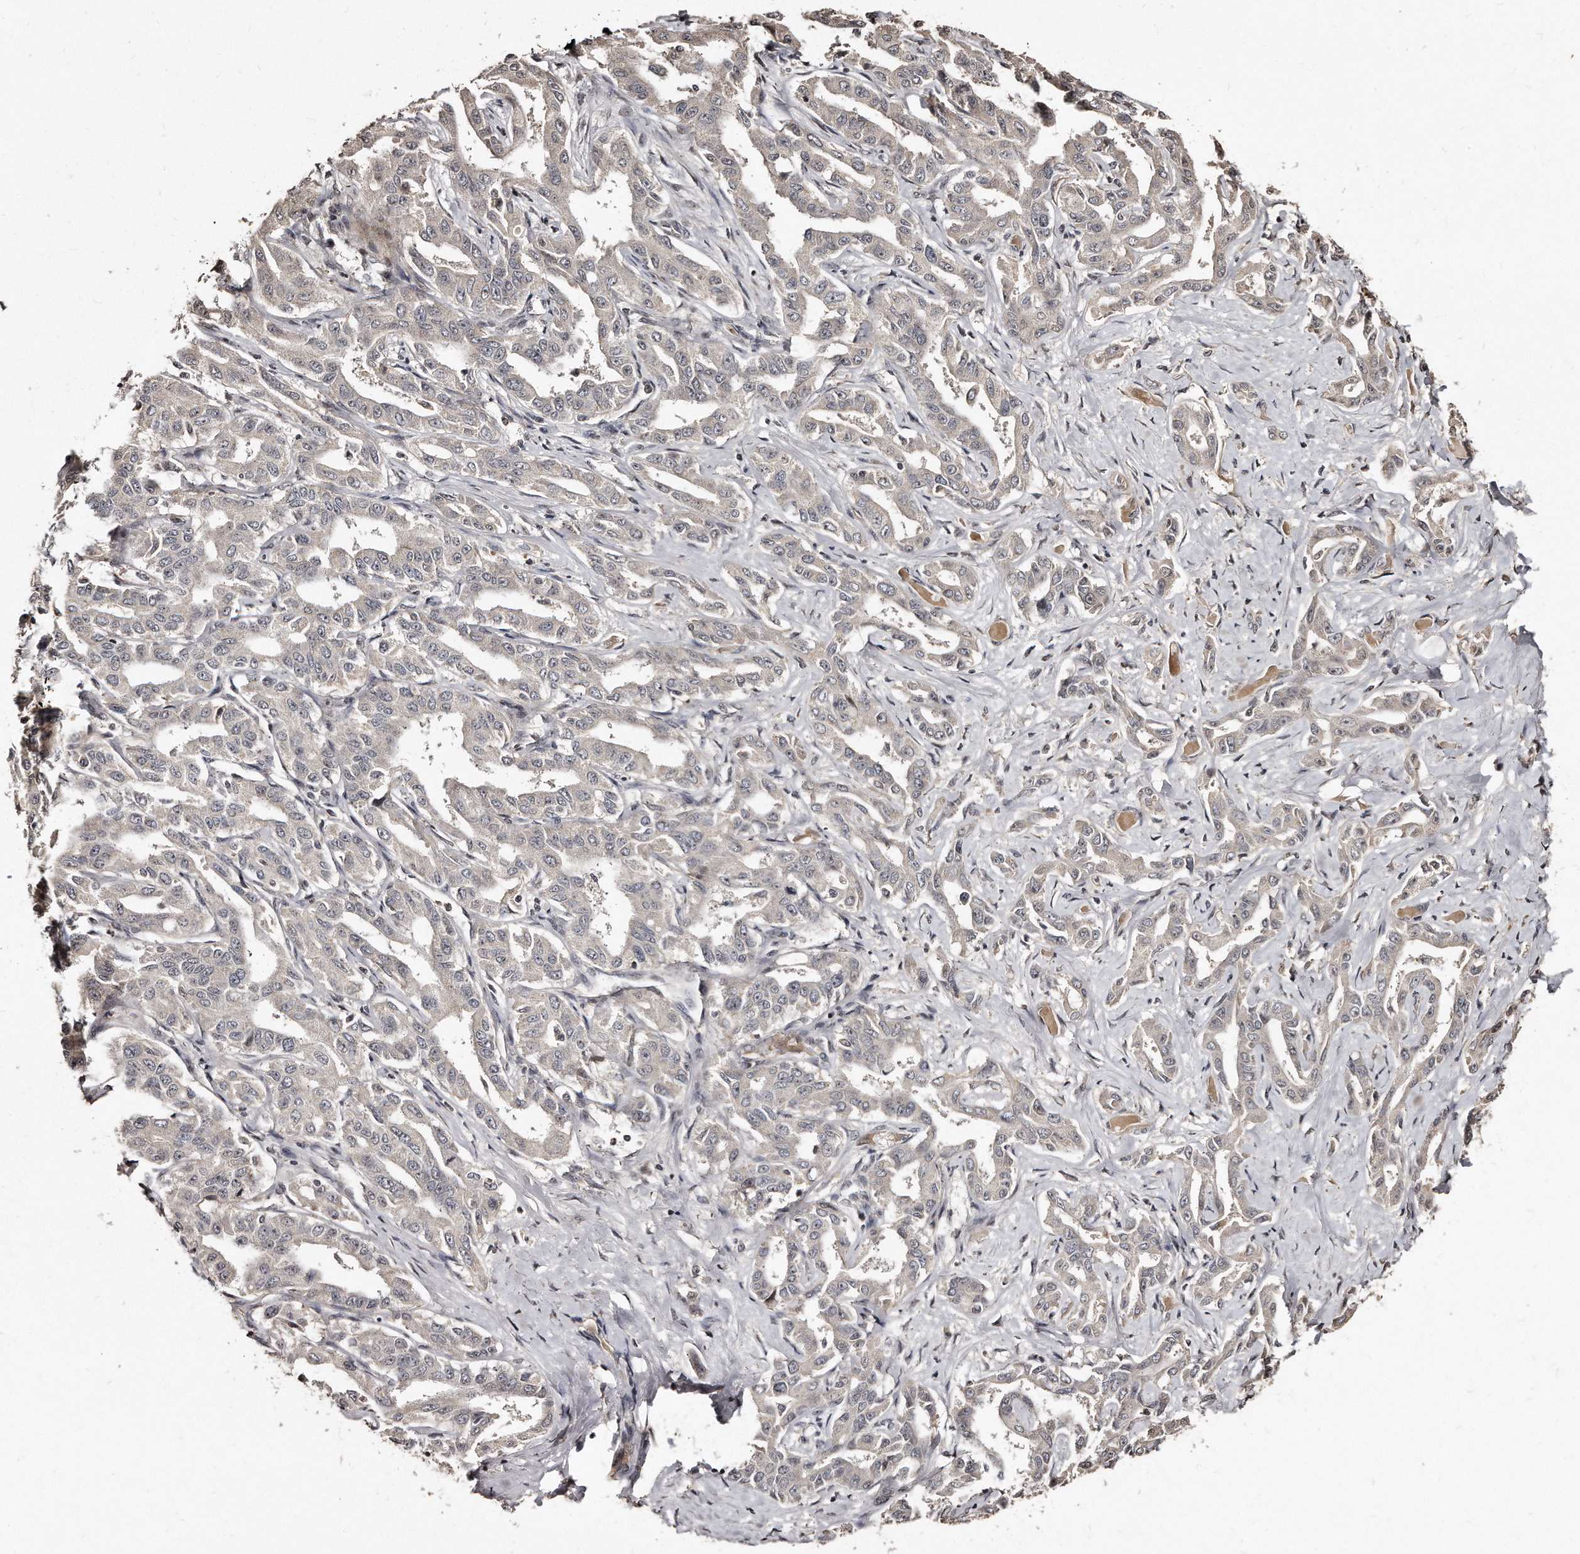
{"staining": {"intensity": "negative", "quantity": "none", "location": "none"}, "tissue": "liver cancer", "cell_type": "Tumor cells", "image_type": "cancer", "snomed": [{"axis": "morphology", "description": "Cholangiocarcinoma"}, {"axis": "topography", "description": "Liver"}], "caption": "This is an immunohistochemistry (IHC) photomicrograph of human liver cancer (cholangiocarcinoma). There is no positivity in tumor cells.", "gene": "TSHR", "patient": {"sex": "male", "age": 59}}